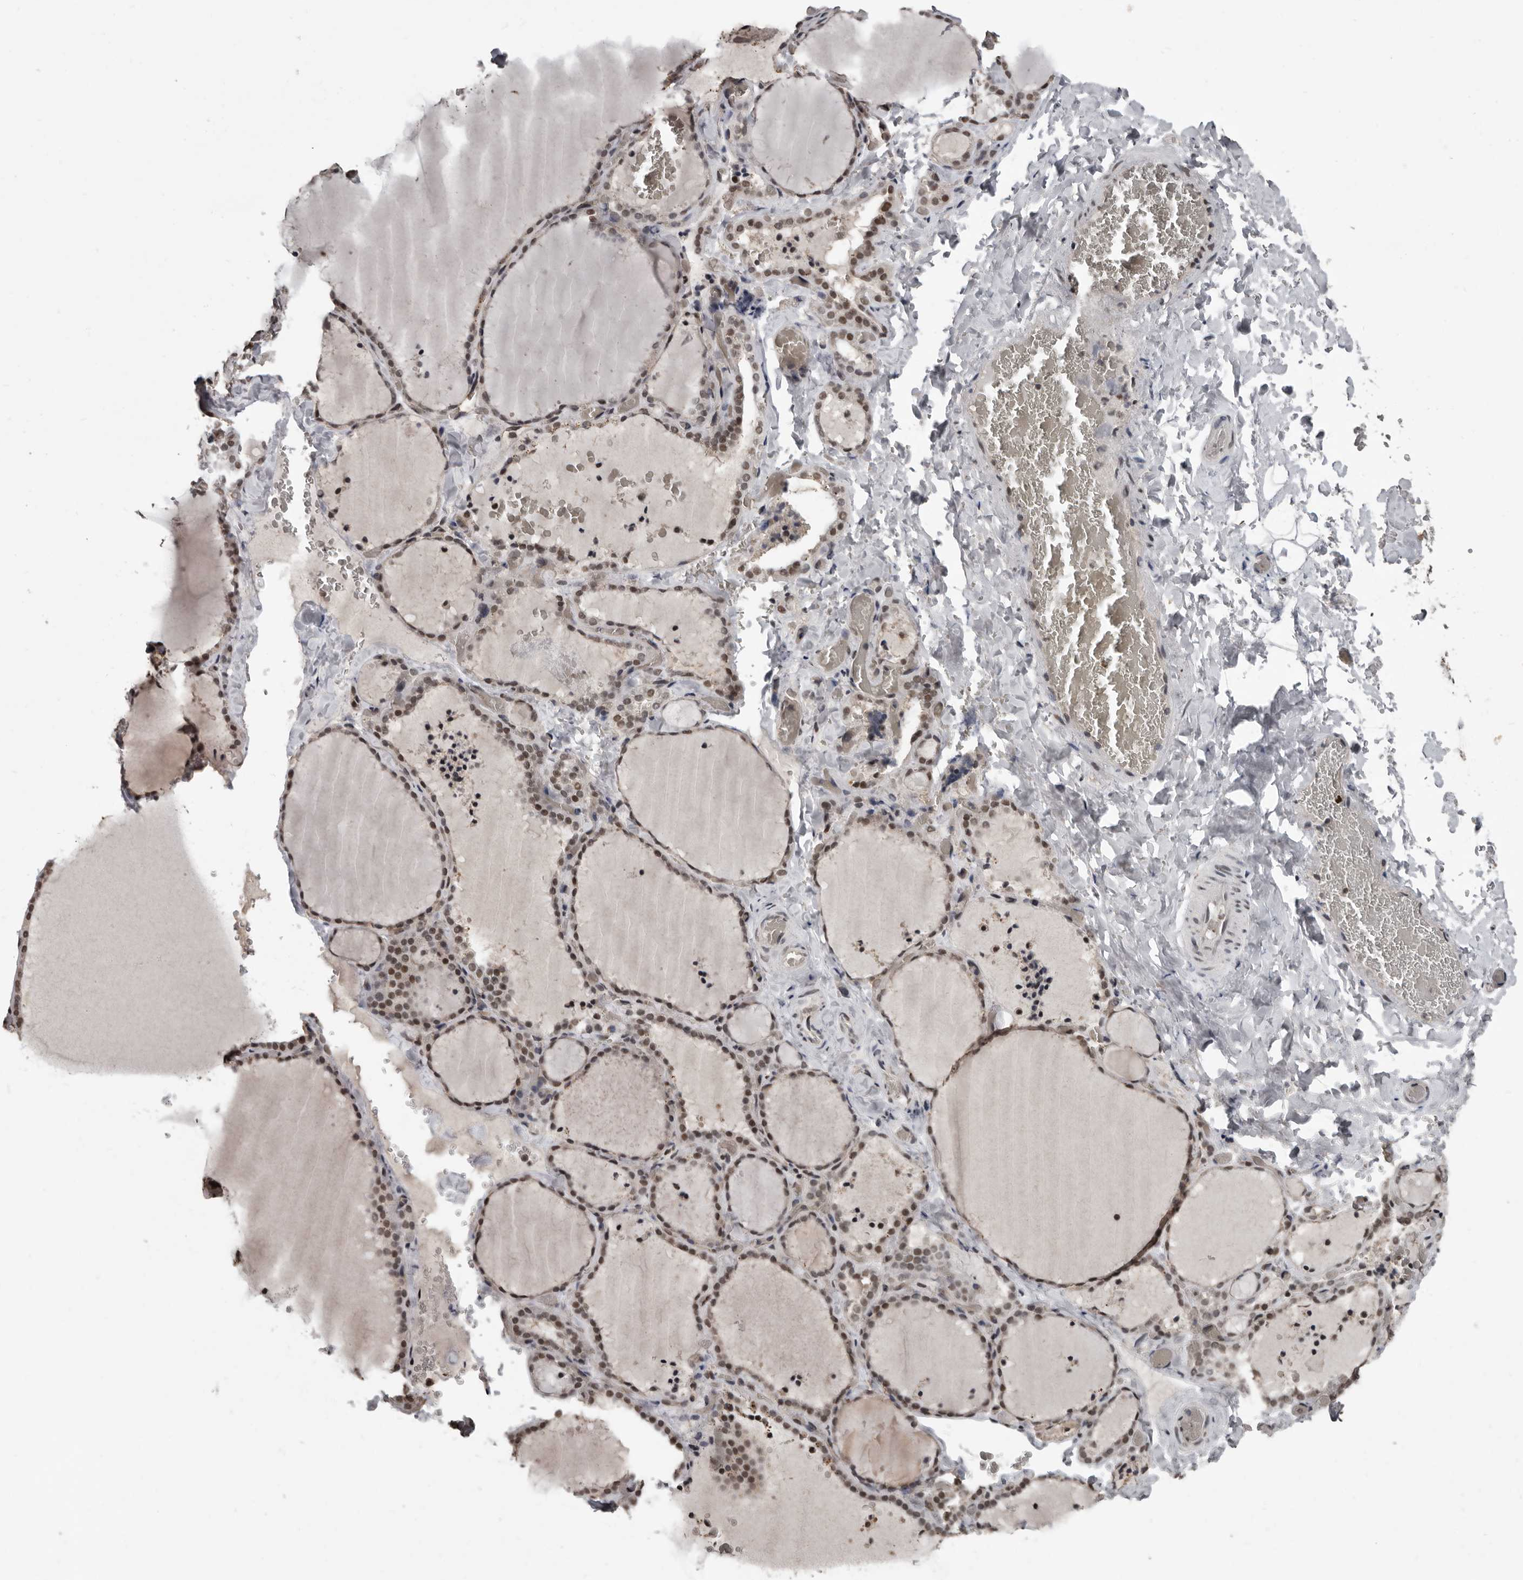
{"staining": {"intensity": "strong", "quantity": ">75%", "location": "nuclear"}, "tissue": "thyroid gland", "cell_type": "Glandular cells", "image_type": "normal", "snomed": [{"axis": "morphology", "description": "Normal tissue, NOS"}, {"axis": "topography", "description": "Thyroid gland"}], "caption": "A histopathology image of thyroid gland stained for a protein shows strong nuclear brown staining in glandular cells.", "gene": "CHD1L", "patient": {"sex": "female", "age": 22}}